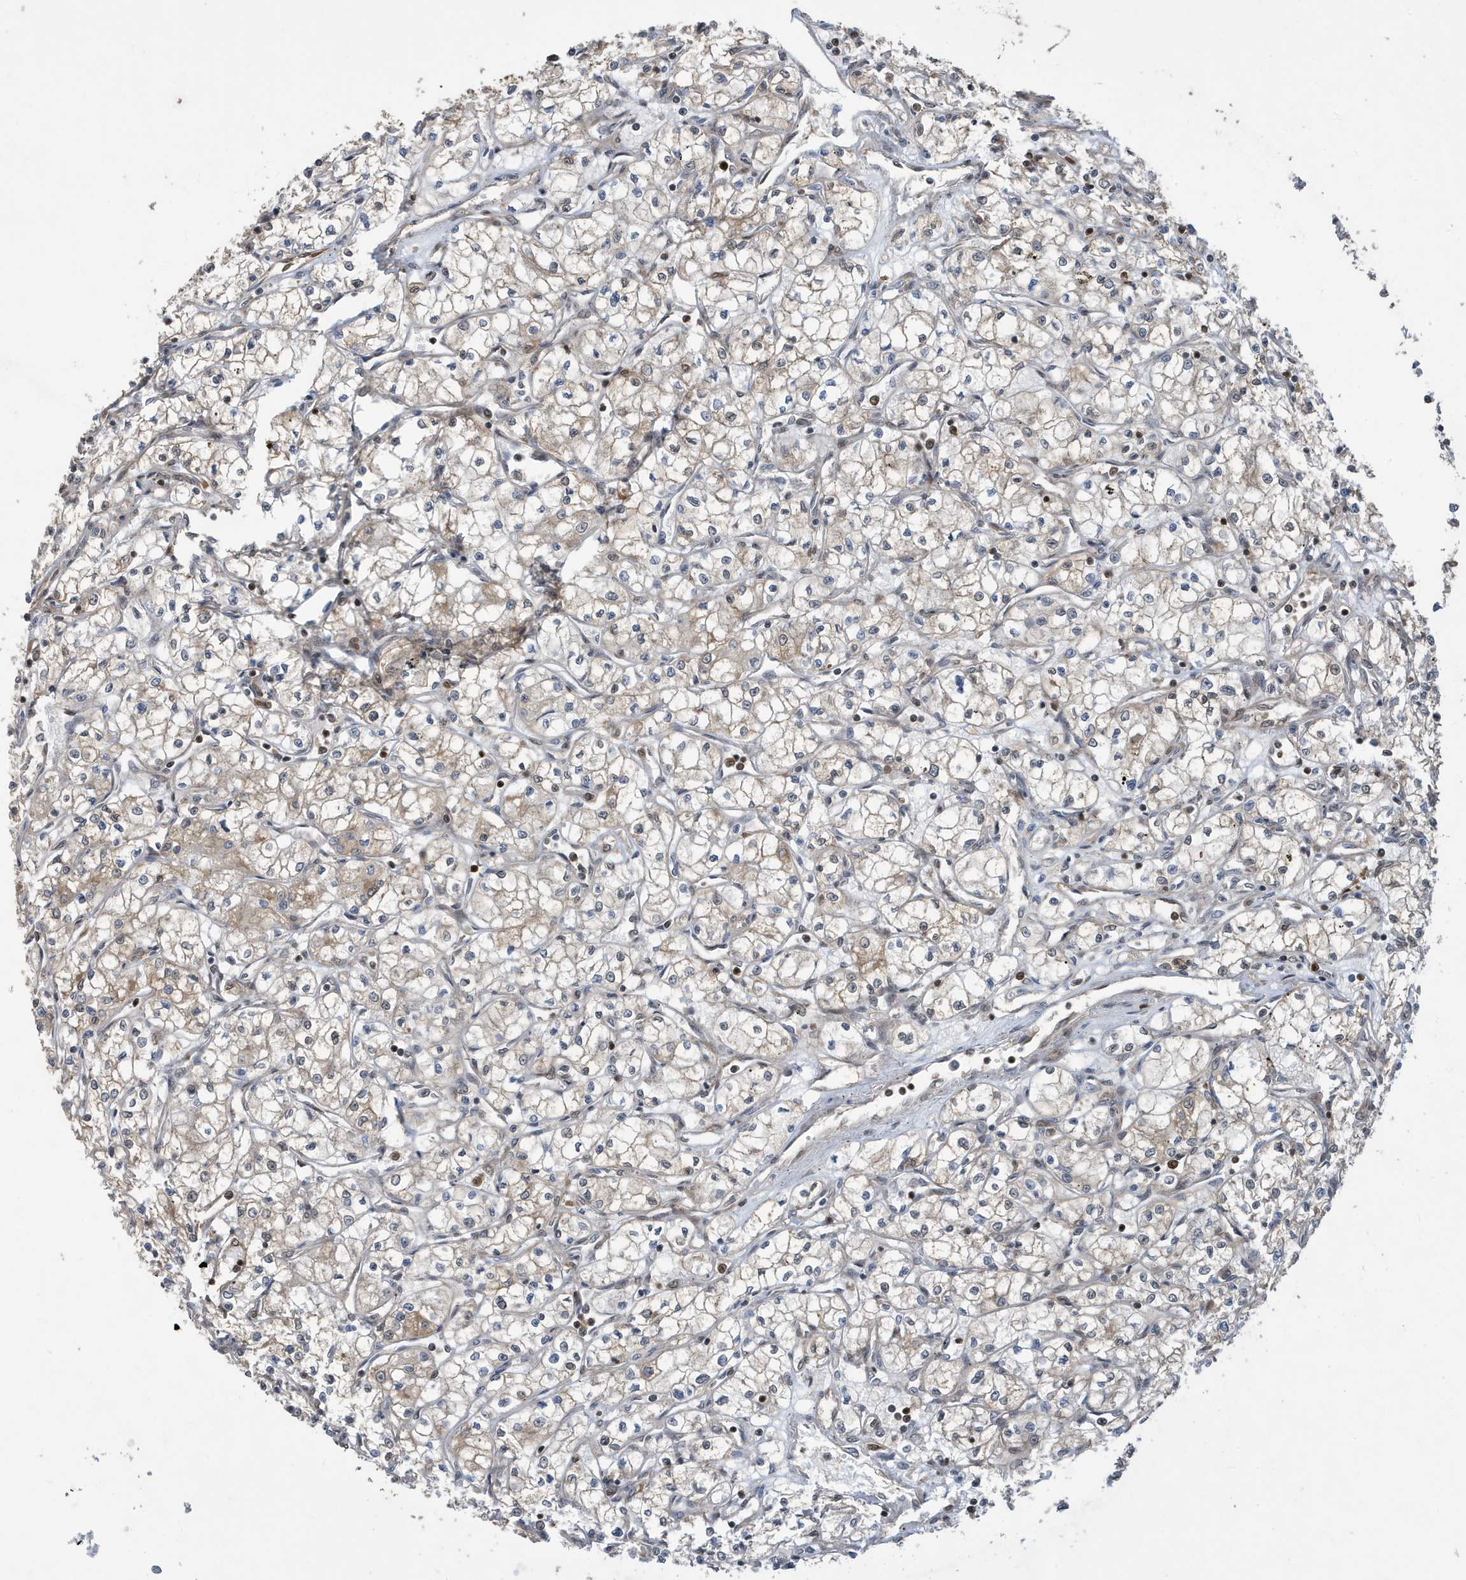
{"staining": {"intensity": "weak", "quantity": "<25%", "location": "cytoplasmic/membranous"}, "tissue": "renal cancer", "cell_type": "Tumor cells", "image_type": "cancer", "snomed": [{"axis": "morphology", "description": "Adenocarcinoma, NOS"}, {"axis": "topography", "description": "Kidney"}], "caption": "The micrograph demonstrates no staining of tumor cells in adenocarcinoma (renal).", "gene": "UBQLN1", "patient": {"sex": "male", "age": 59}}